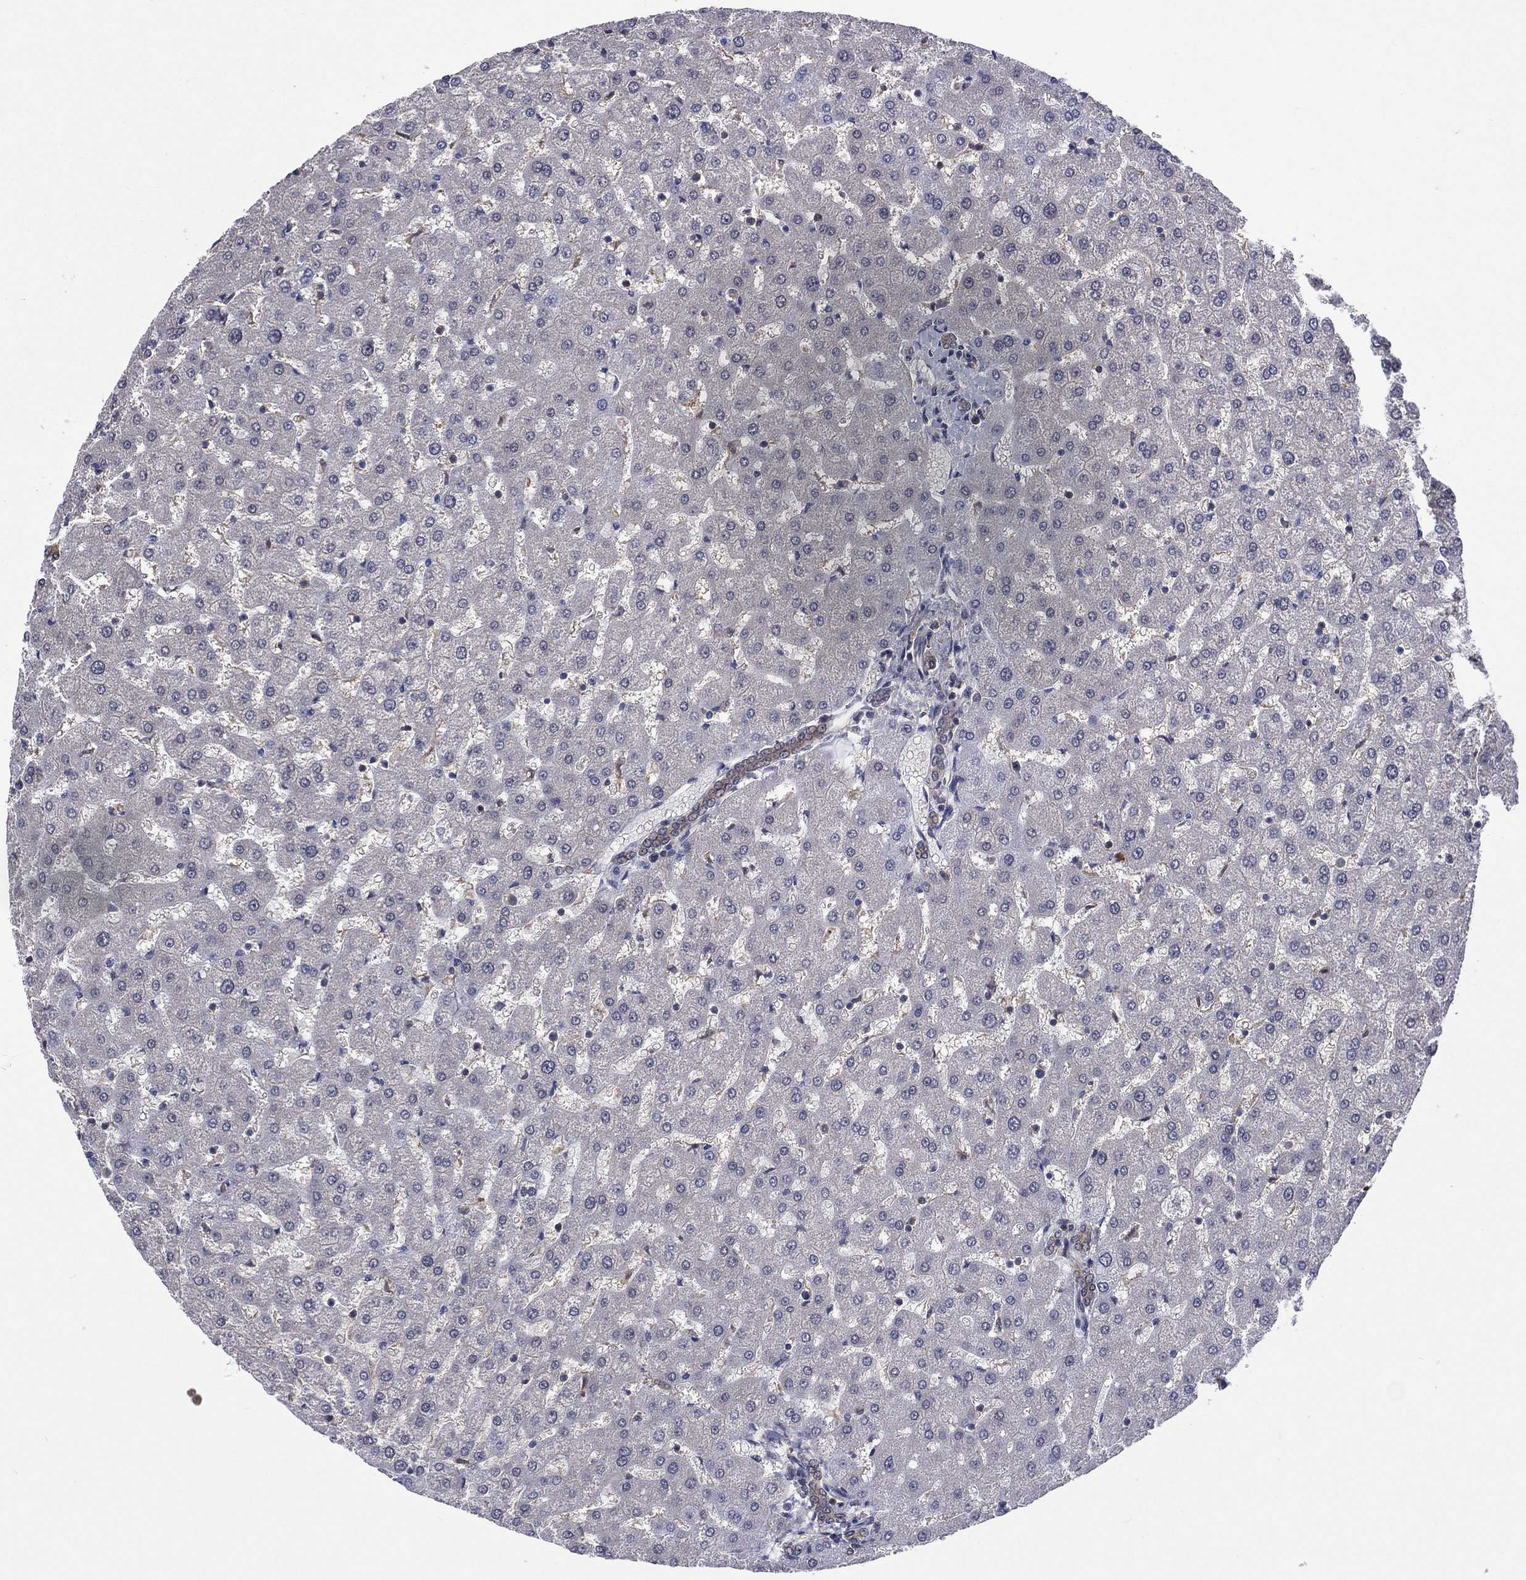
{"staining": {"intensity": "negative", "quantity": "none", "location": "none"}, "tissue": "liver", "cell_type": "Cholangiocytes", "image_type": "normal", "snomed": [{"axis": "morphology", "description": "Normal tissue, NOS"}, {"axis": "topography", "description": "Liver"}], "caption": "Cholangiocytes show no significant protein positivity in unremarkable liver.", "gene": "MTAP", "patient": {"sex": "female", "age": 50}}